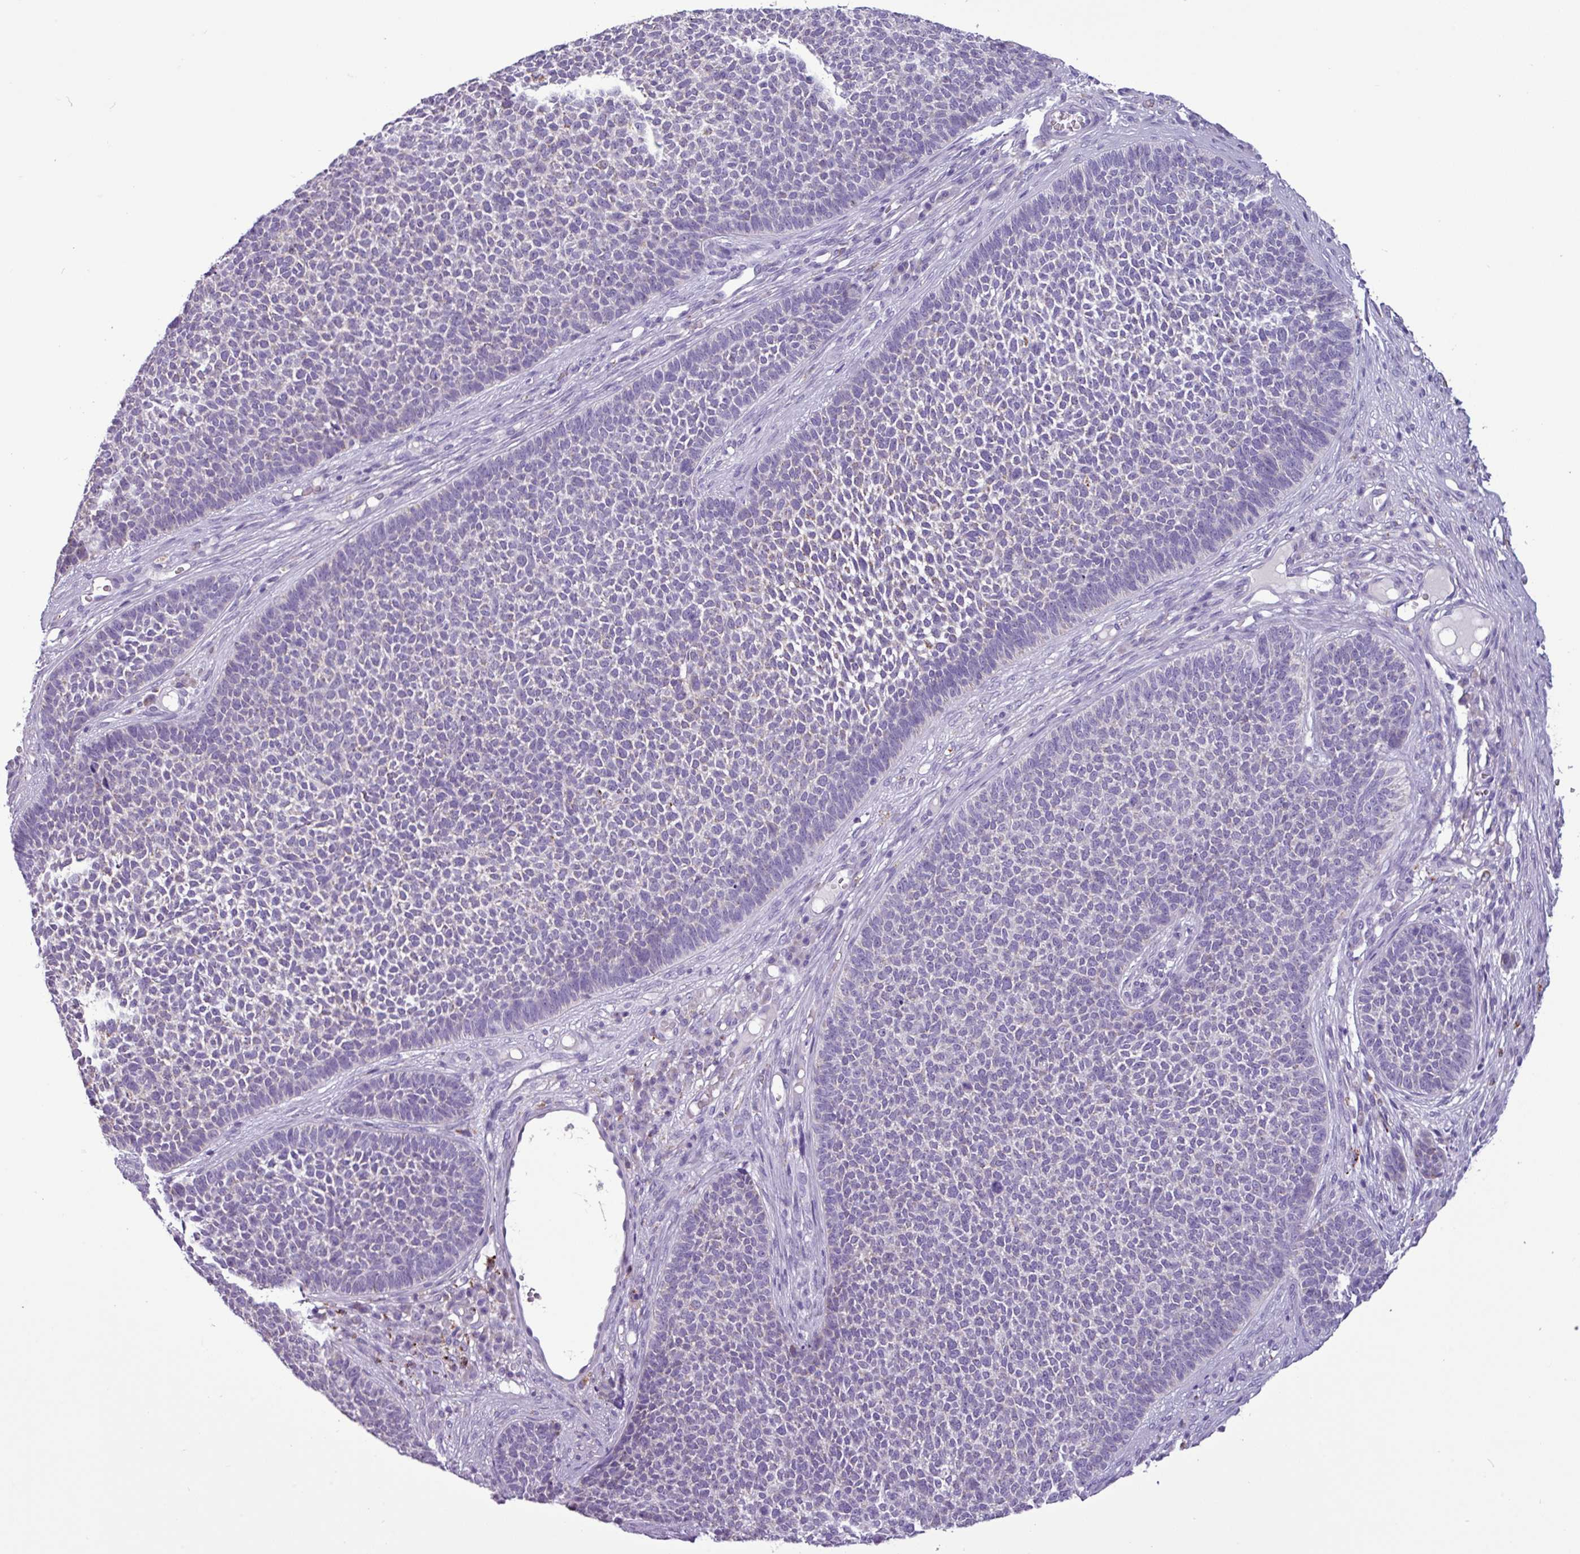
{"staining": {"intensity": "negative", "quantity": "none", "location": "none"}, "tissue": "skin cancer", "cell_type": "Tumor cells", "image_type": "cancer", "snomed": [{"axis": "morphology", "description": "Basal cell carcinoma"}, {"axis": "topography", "description": "Skin"}], "caption": "An IHC photomicrograph of skin basal cell carcinoma is shown. There is no staining in tumor cells of skin basal cell carcinoma.", "gene": "ZNF667", "patient": {"sex": "female", "age": 84}}